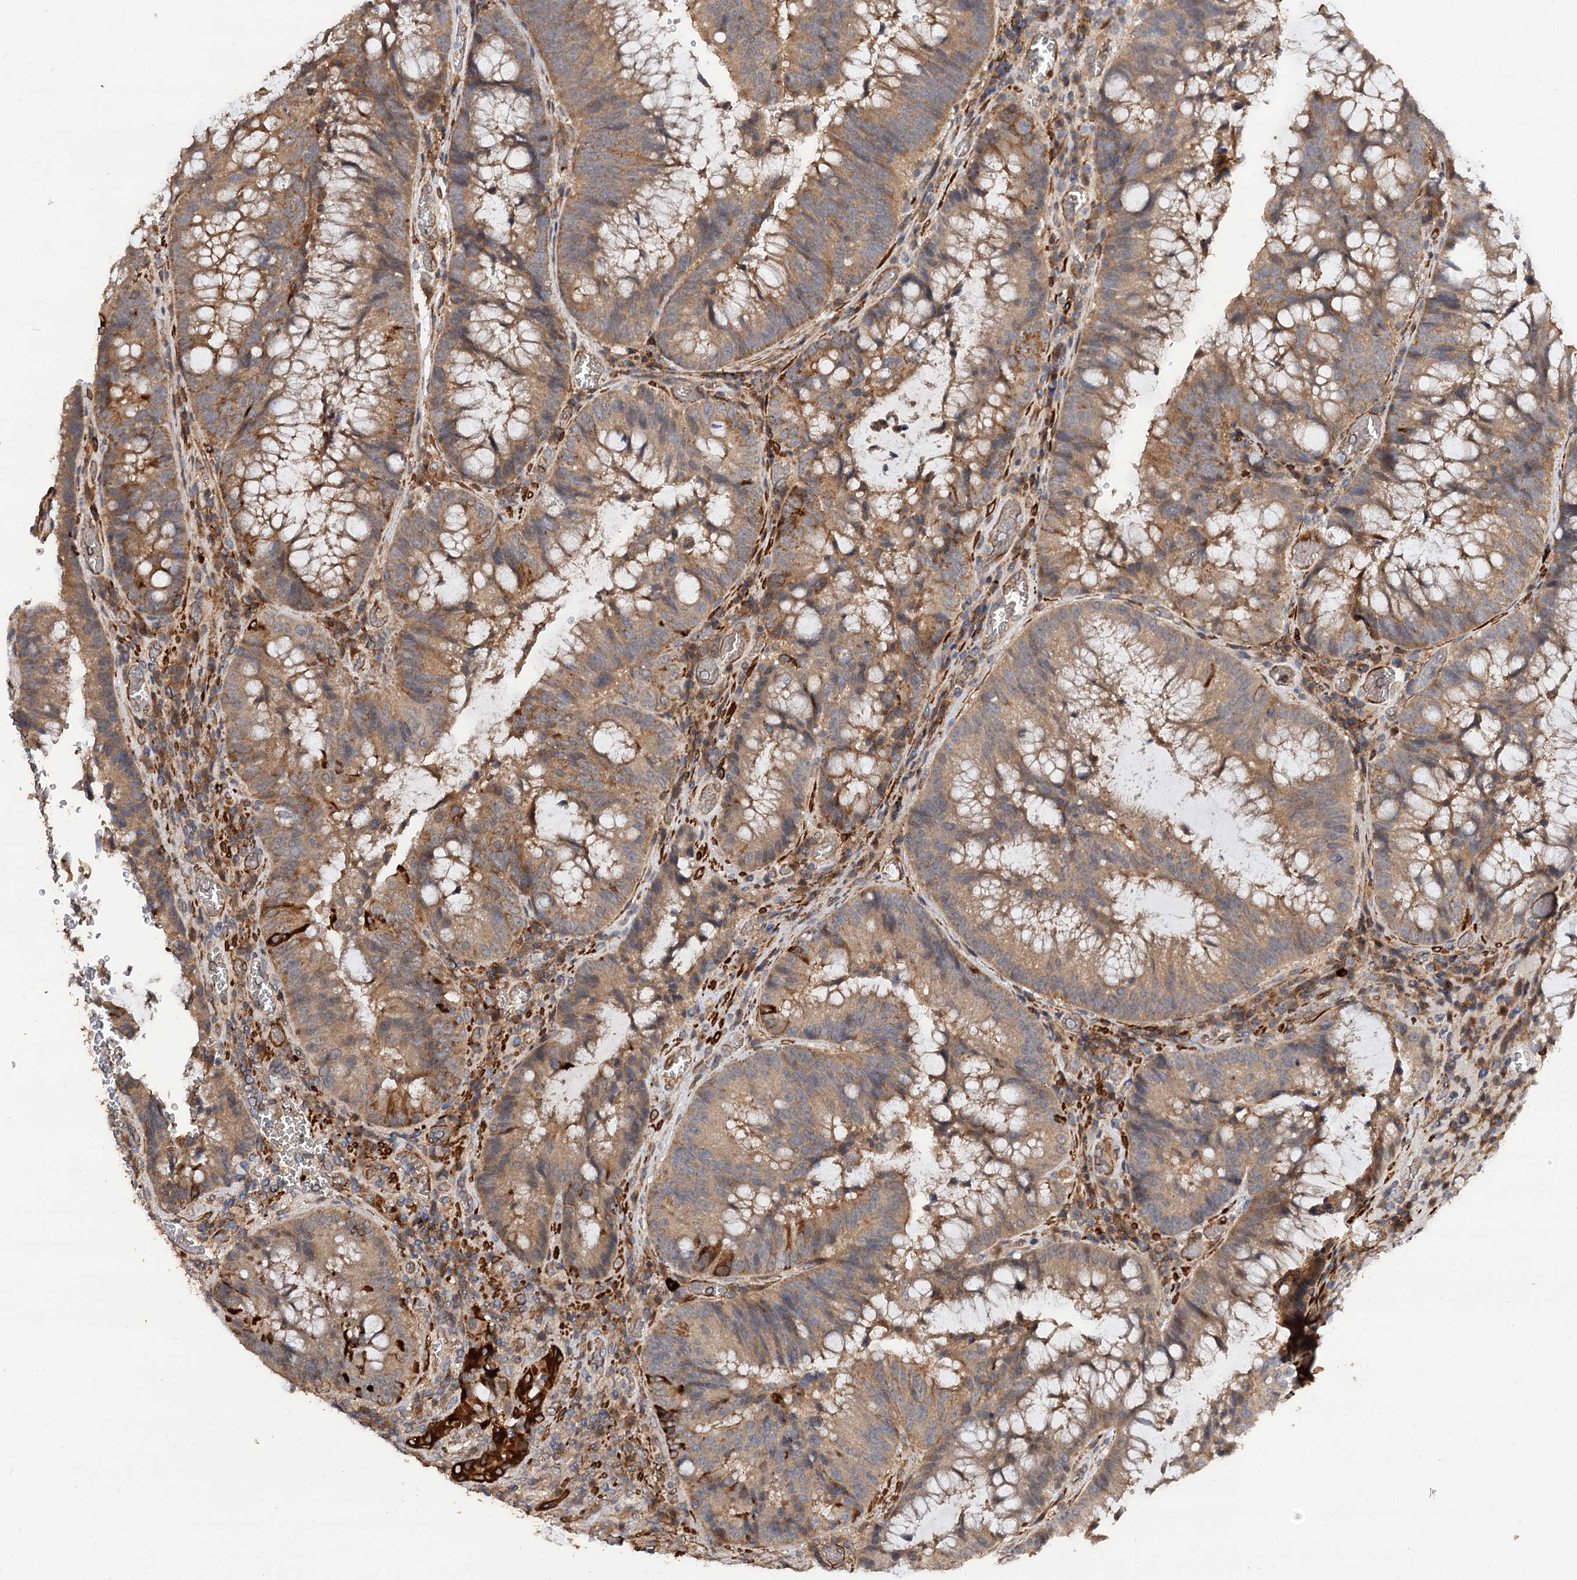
{"staining": {"intensity": "moderate", "quantity": ">75%", "location": "cytoplasmic/membranous"}, "tissue": "colorectal cancer", "cell_type": "Tumor cells", "image_type": "cancer", "snomed": [{"axis": "morphology", "description": "Adenocarcinoma, NOS"}, {"axis": "topography", "description": "Rectum"}], "caption": "A photomicrograph showing moderate cytoplasmic/membranous expression in about >75% of tumor cells in colorectal adenocarcinoma, as visualized by brown immunohistochemical staining.", "gene": "FBXW8", "patient": {"sex": "male", "age": 69}}